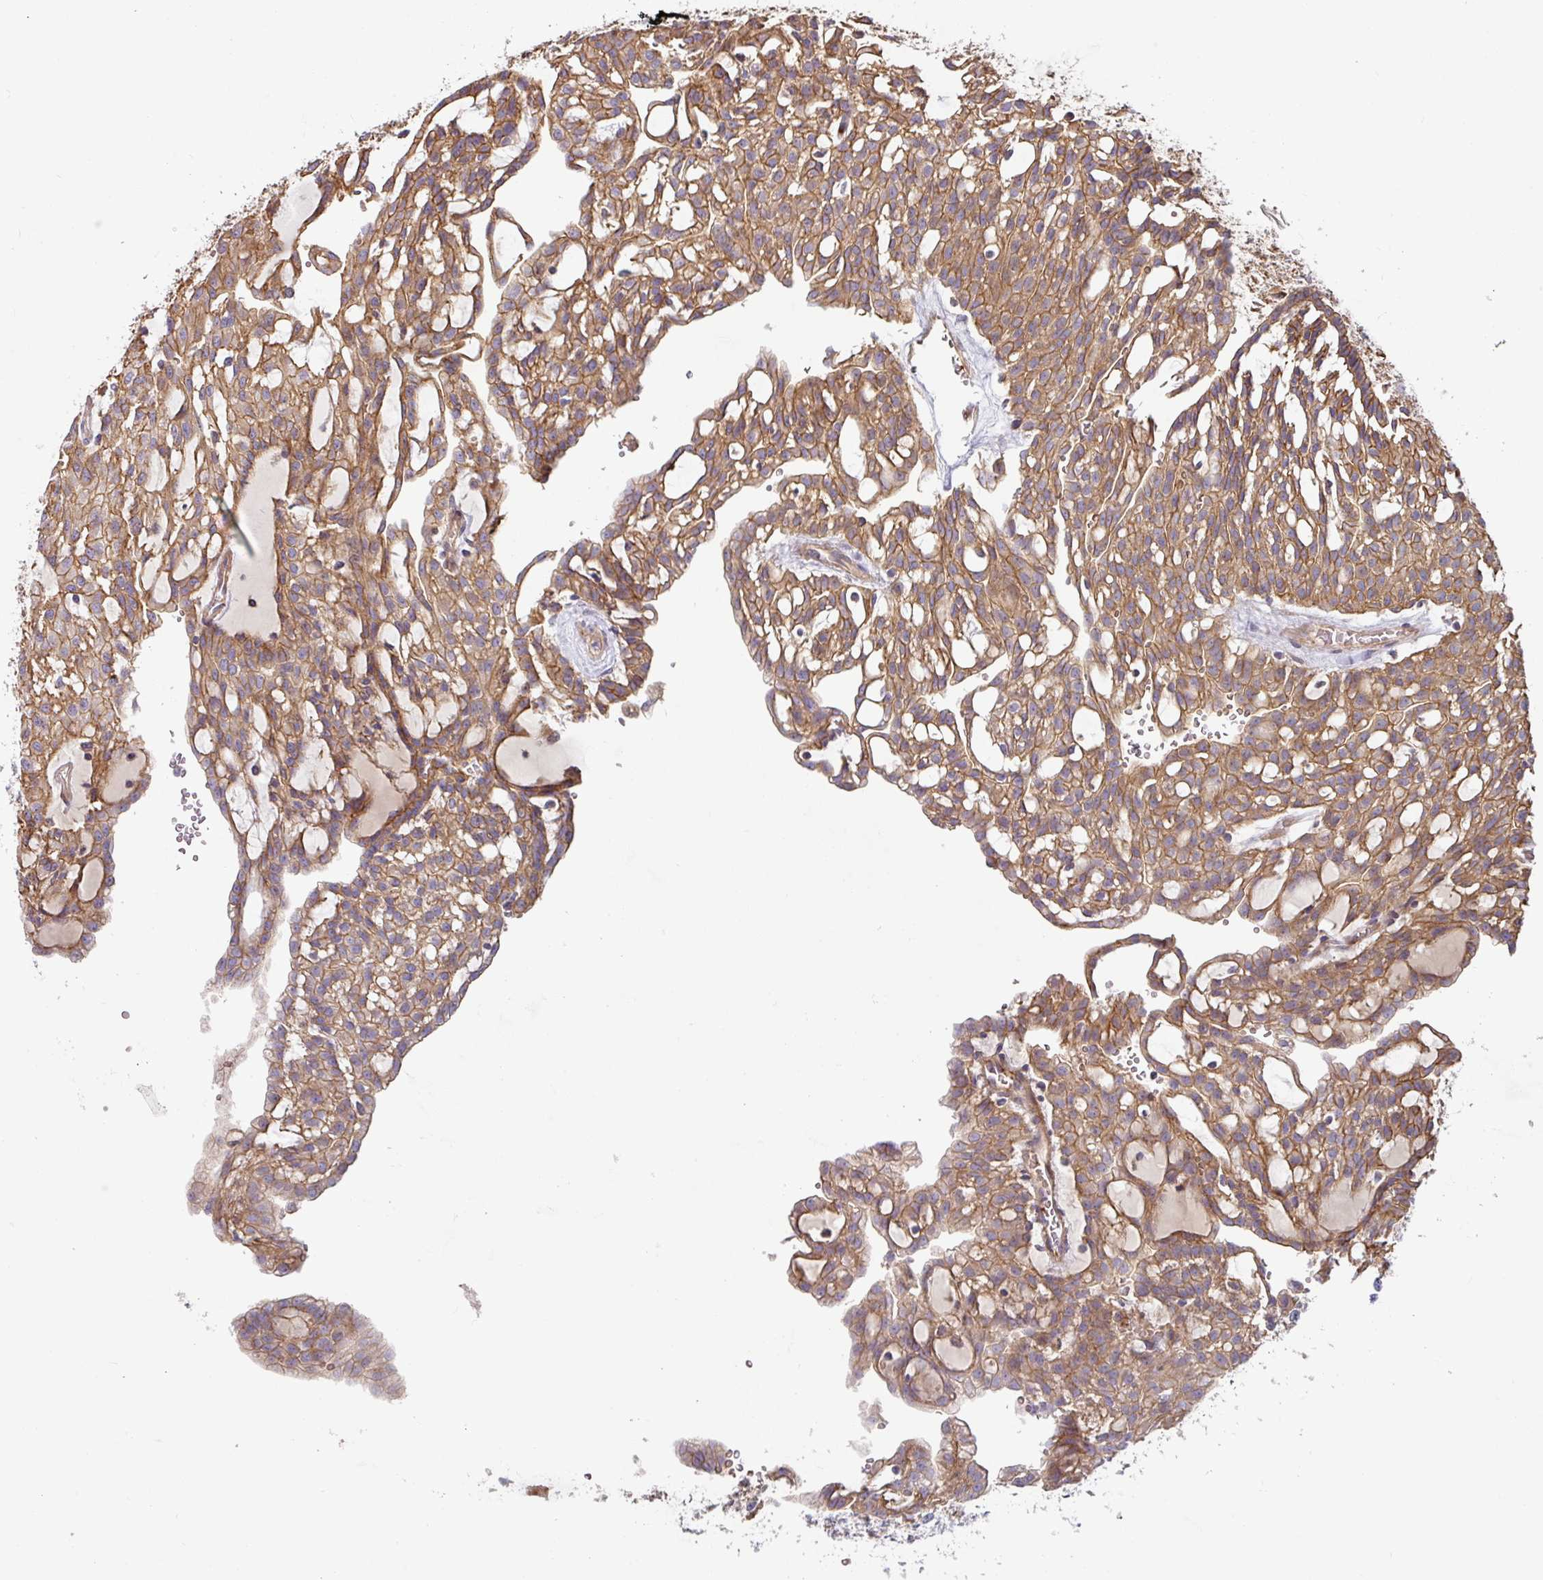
{"staining": {"intensity": "moderate", "quantity": ">75%", "location": "cytoplasmic/membranous"}, "tissue": "renal cancer", "cell_type": "Tumor cells", "image_type": "cancer", "snomed": [{"axis": "morphology", "description": "Adenocarcinoma, NOS"}, {"axis": "topography", "description": "Kidney"}], "caption": "An immunohistochemistry histopathology image of neoplastic tissue is shown. Protein staining in brown highlights moderate cytoplasmic/membranous positivity in adenocarcinoma (renal) within tumor cells. (Stains: DAB (3,3'-diaminobenzidine) in brown, nuclei in blue, Microscopy: brightfield microscopy at high magnification).", "gene": "CASP2", "patient": {"sex": "male", "age": 63}}